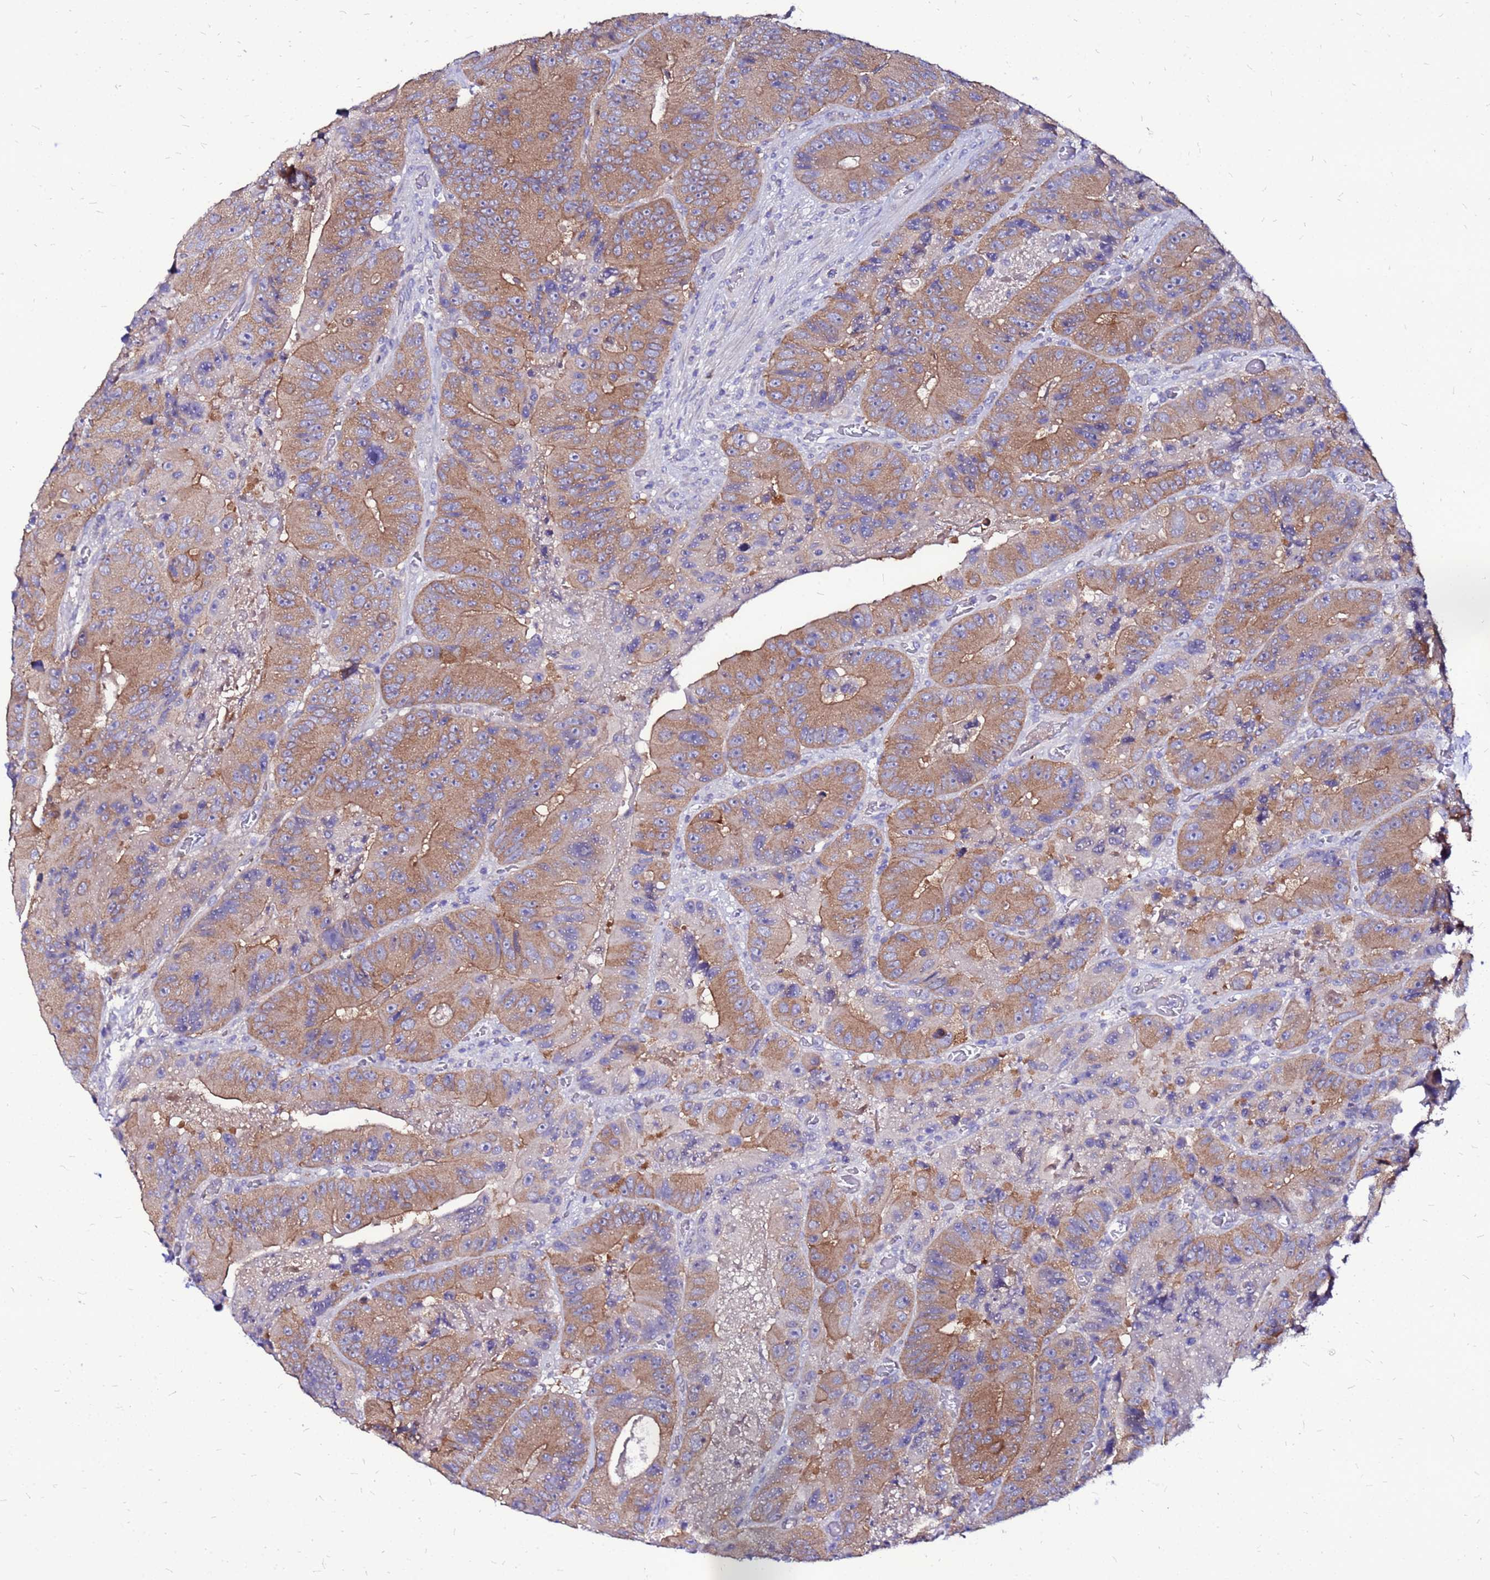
{"staining": {"intensity": "moderate", "quantity": ">75%", "location": "cytoplasmic/membranous"}, "tissue": "colorectal cancer", "cell_type": "Tumor cells", "image_type": "cancer", "snomed": [{"axis": "morphology", "description": "Adenocarcinoma, NOS"}, {"axis": "topography", "description": "Colon"}], "caption": "This is an image of immunohistochemistry (IHC) staining of colorectal cancer (adenocarcinoma), which shows moderate positivity in the cytoplasmic/membranous of tumor cells.", "gene": "ARHGEF5", "patient": {"sex": "female", "age": 86}}